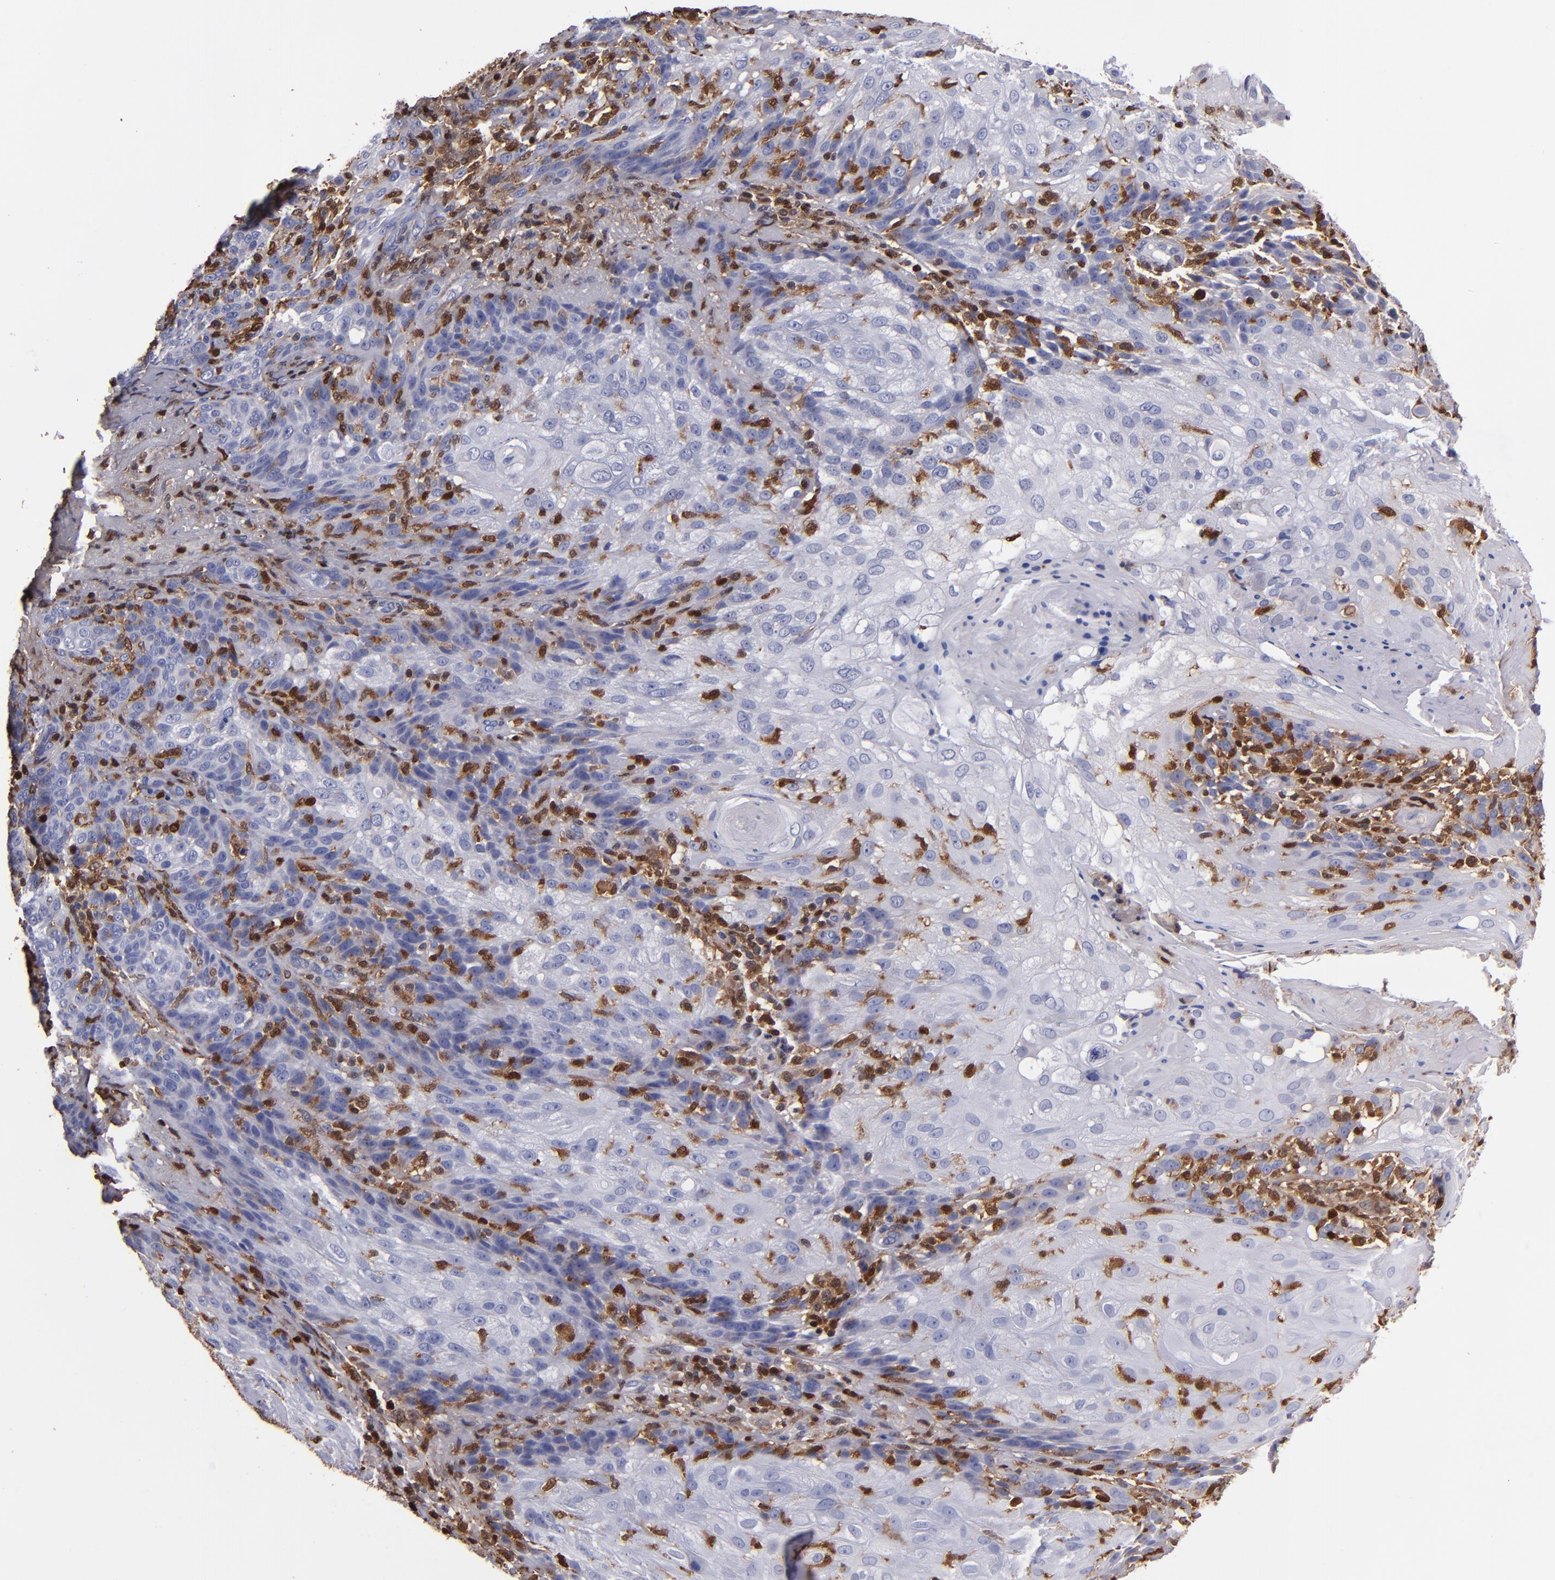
{"staining": {"intensity": "negative", "quantity": "none", "location": "none"}, "tissue": "skin cancer", "cell_type": "Tumor cells", "image_type": "cancer", "snomed": [{"axis": "morphology", "description": "Normal tissue, NOS"}, {"axis": "morphology", "description": "Squamous cell carcinoma, NOS"}, {"axis": "topography", "description": "Skin"}], "caption": "Tumor cells show no significant staining in skin squamous cell carcinoma. (Immunohistochemistry, brightfield microscopy, high magnification).", "gene": "S100A4", "patient": {"sex": "female", "age": 83}}